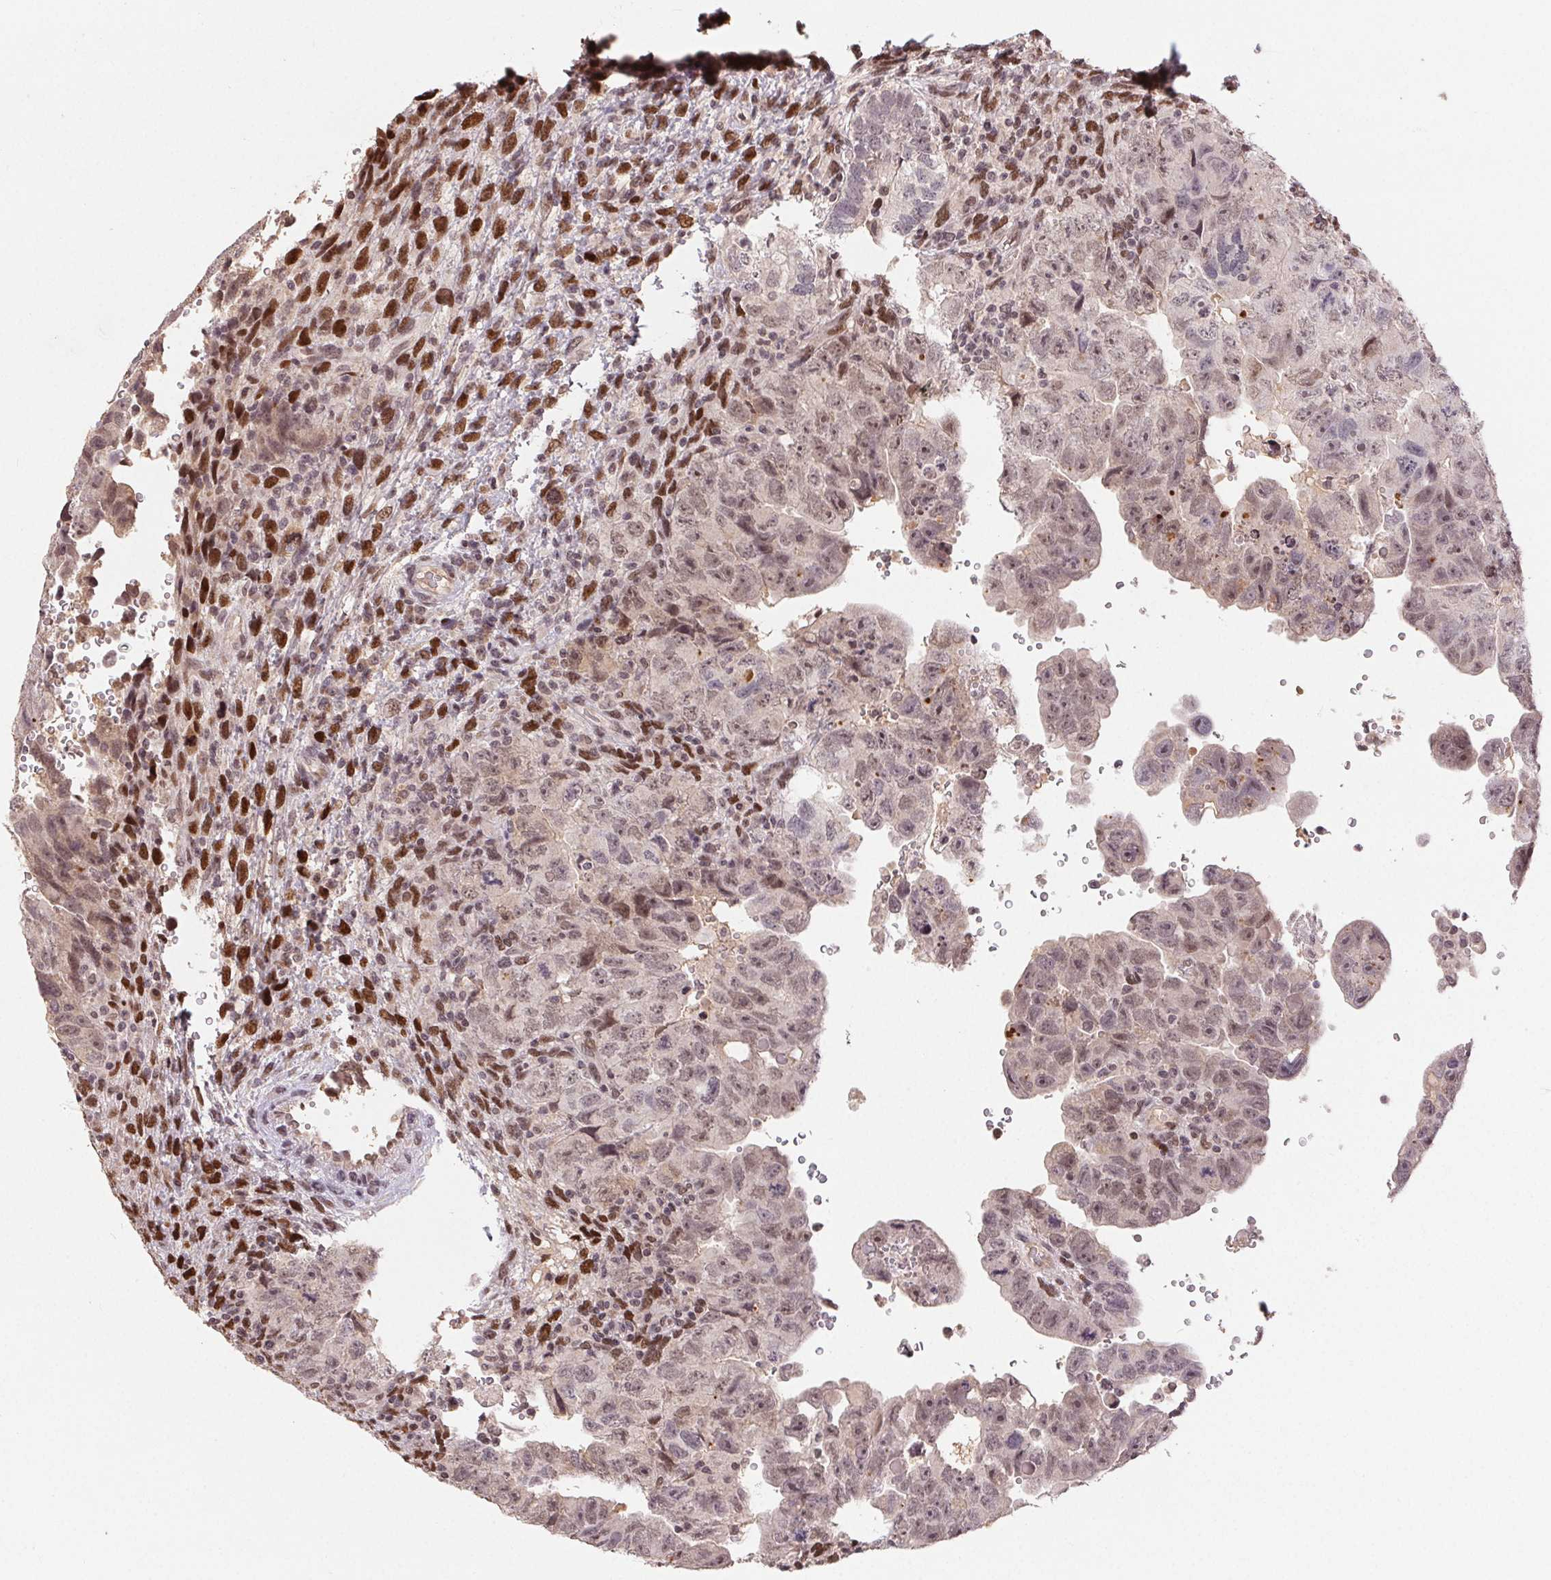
{"staining": {"intensity": "strong", "quantity": "<25%", "location": "nuclear"}, "tissue": "testis cancer", "cell_type": "Tumor cells", "image_type": "cancer", "snomed": [{"axis": "morphology", "description": "Carcinoma, Embryonal, NOS"}, {"axis": "topography", "description": "Testis"}], "caption": "Testis cancer (embryonal carcinoma) stained with immunohistochemistry (IHC) displays strong nuclear expression in approximately <25% of tumor cells. (DAB = brown stain, brightfield microscopy at high magnification).", "gene": "MAPKAPK2", "patient": {"sex": "male", "age": 24}}